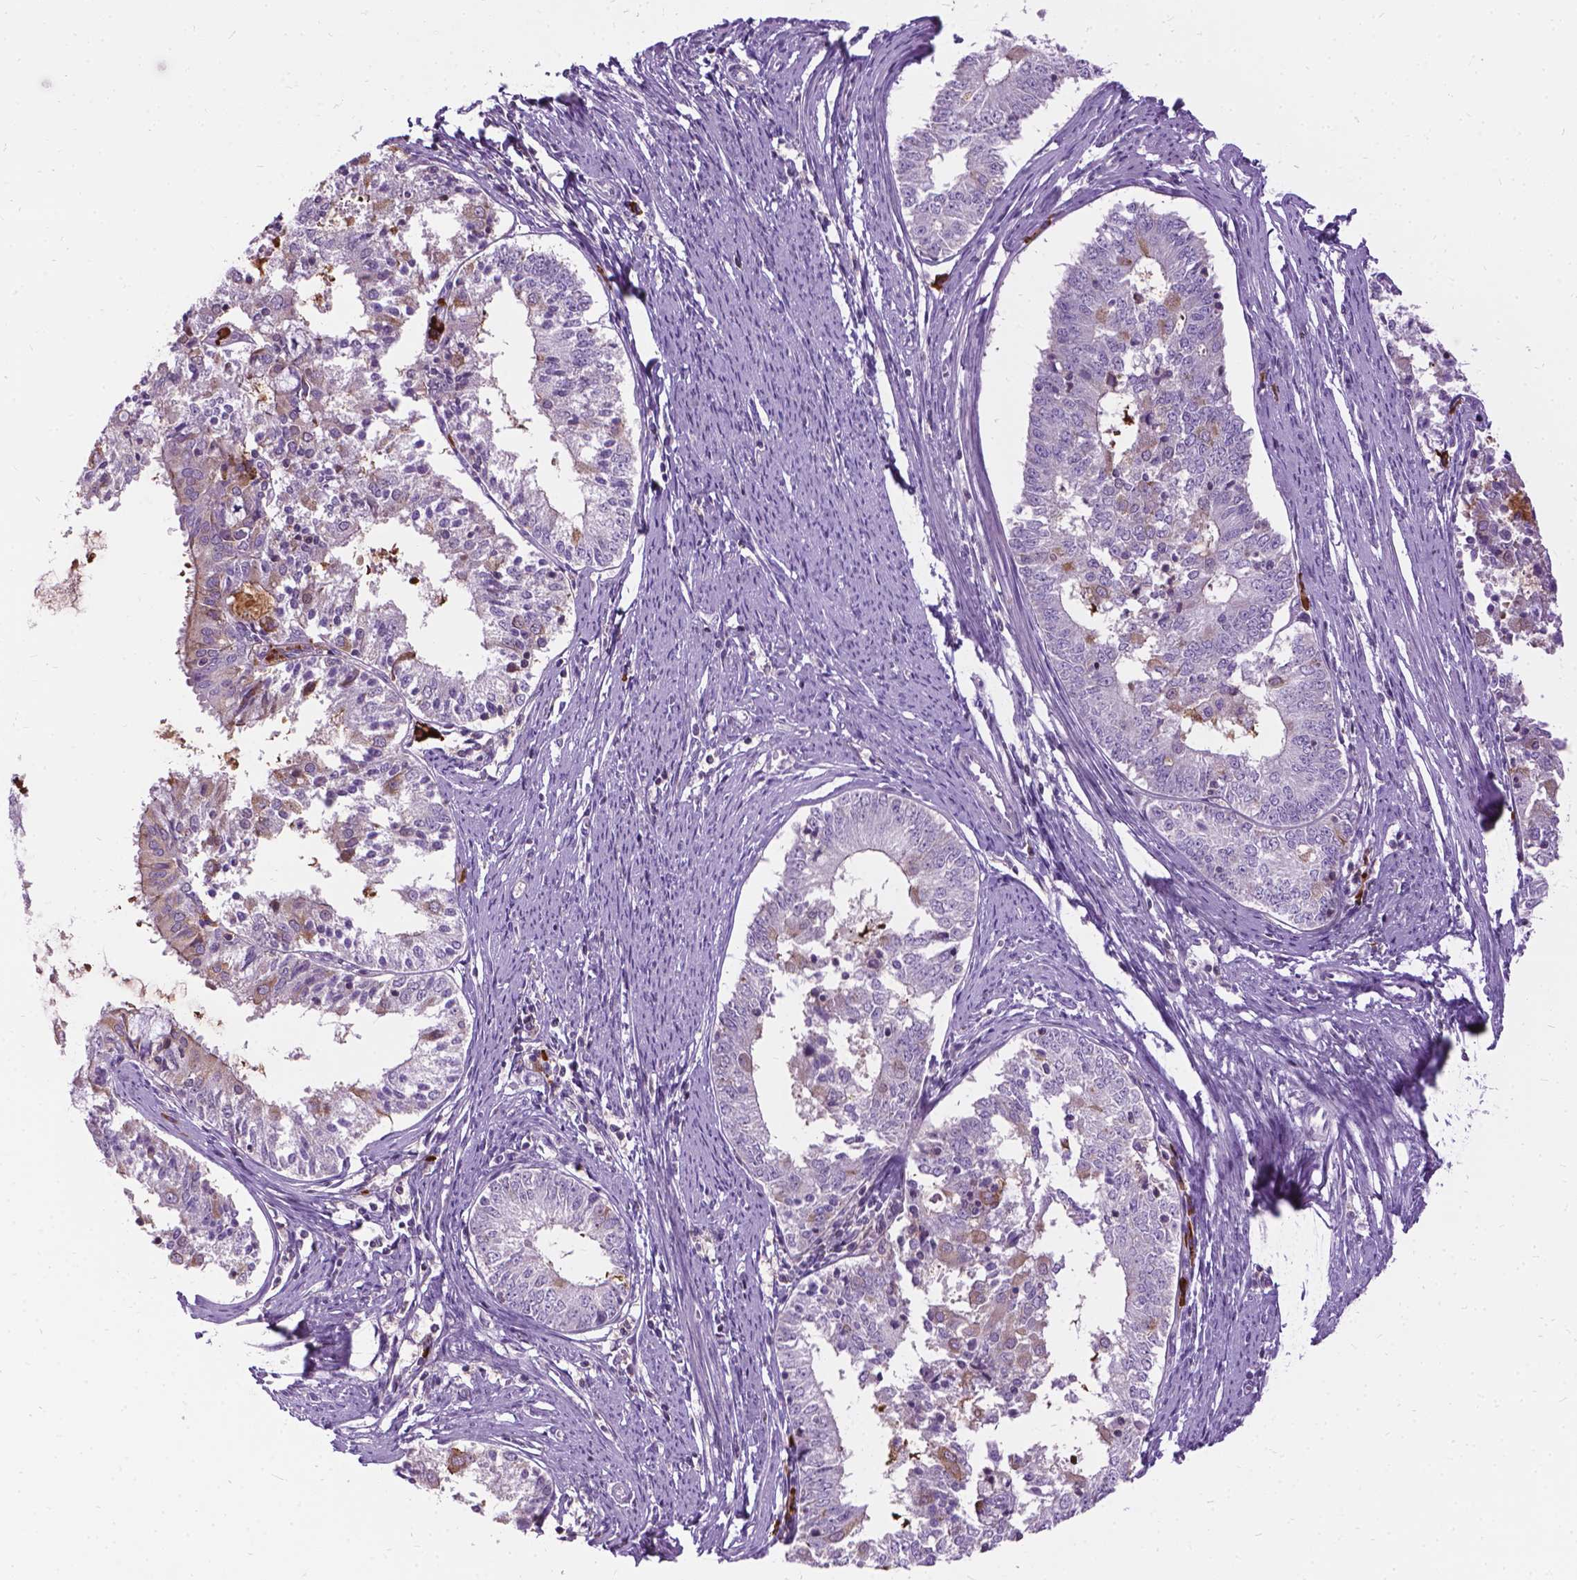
{"staining": {"intensity": "negative", "quantity": "none", "location": "none"}, "tissue": "endometrial cancer", "cell_type": "Tumor cells", "image_type": "cancer", "snomed": [{"axis": "morphology", "description": "Adenocarcinoma, NOS"}, {"axis": "topography", "description": "Endometrium"}], "caption": "A high-resolution micrograph shows immunohistochemistry (IHC) staining of endometrial cancer (adenocarcinoma), which exhibits no significant positivity in tumor cells.", "gene": "JAK3", "patient": {"sex": "female", "age": 57}}